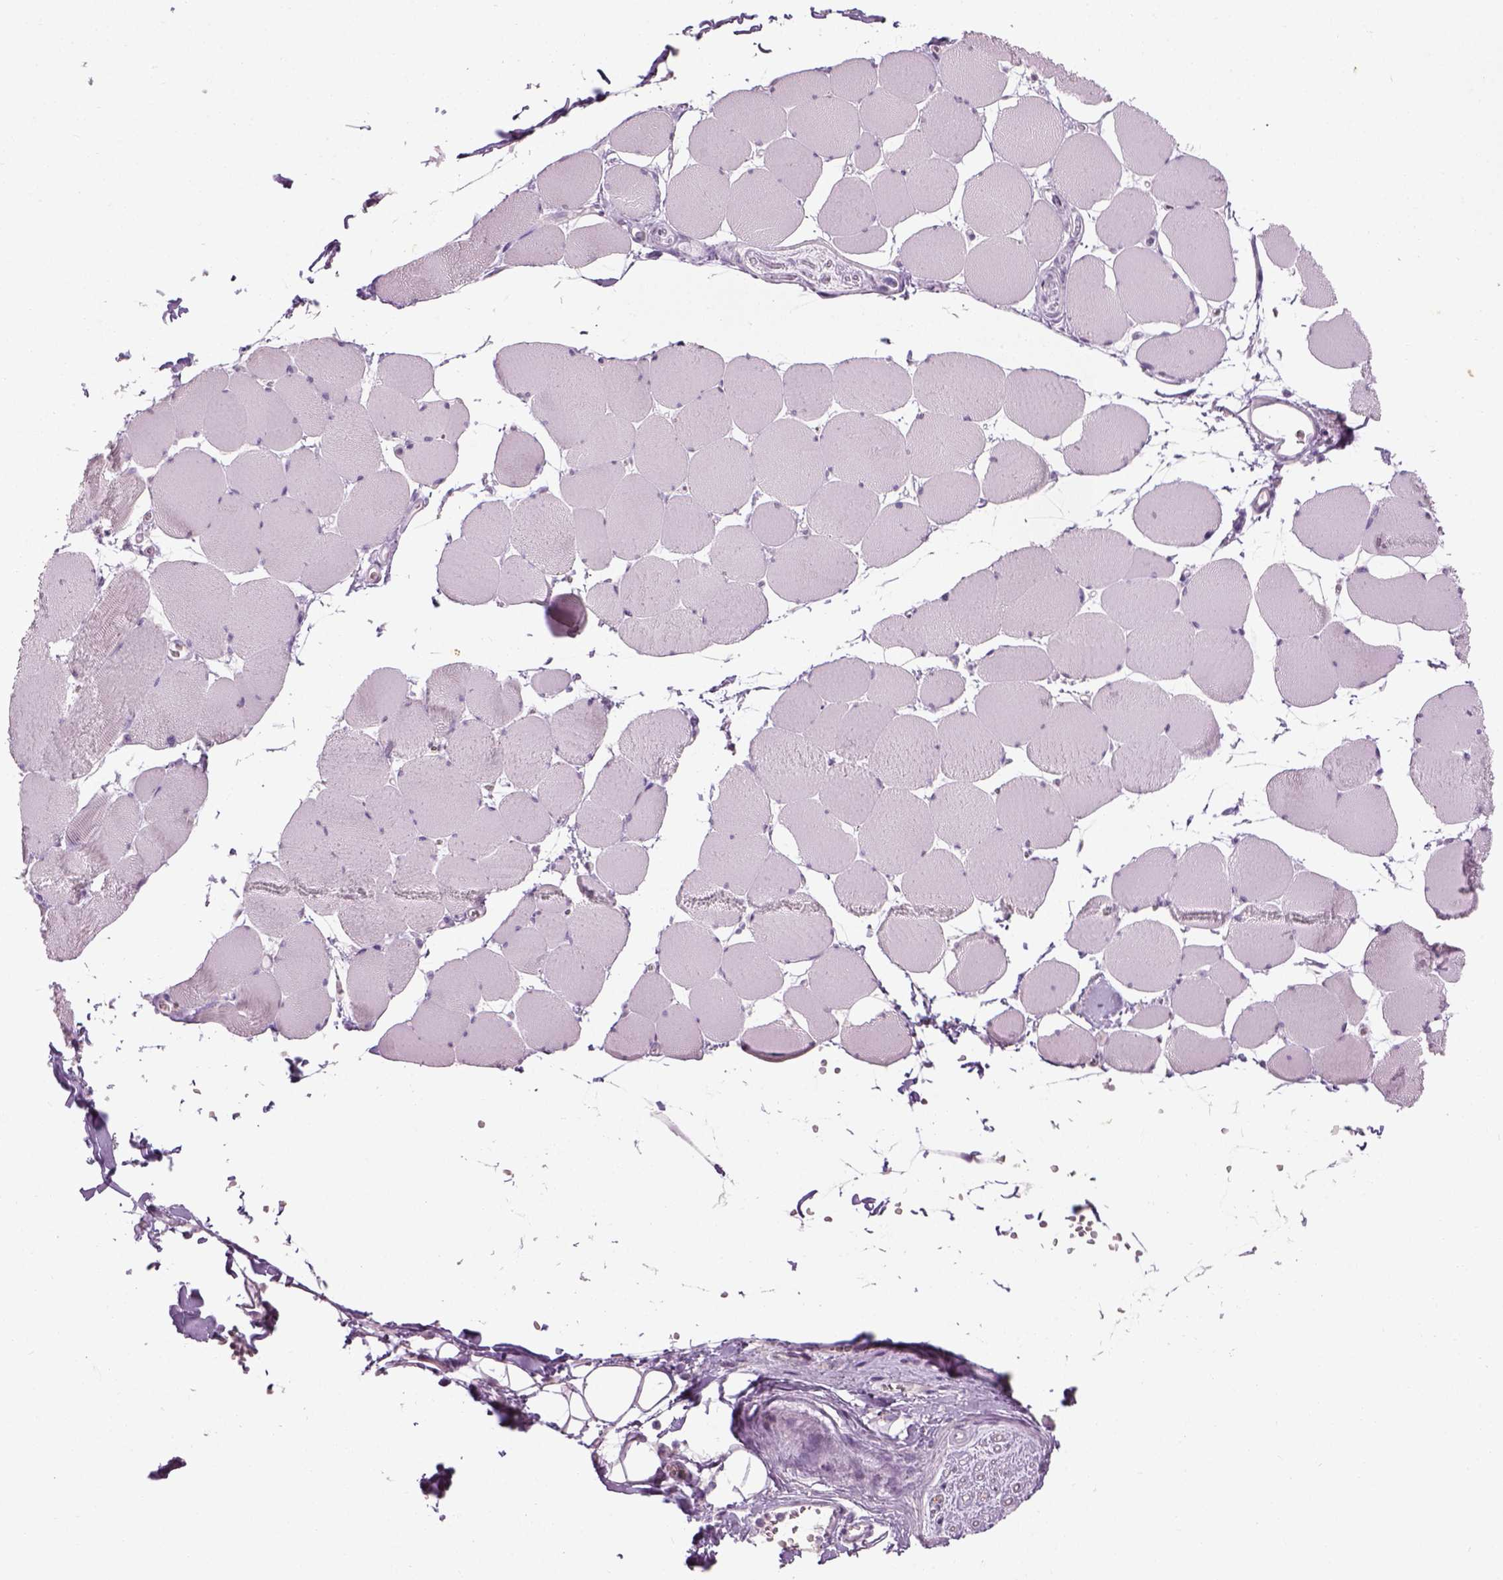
{"staining": {"intensity": "negative", "quantity": "none", "location": "none"}, "tissue": "skeletal muscle", "cell_type": "Myocytes", "image_type": "normal", "snomed": [{"axis": "morphology", "description": "Normal tissue, NOS"}, {"axis": "topography", "description": "Skeletal muscle"}], "caption": "This is a histopathology image of immunohistochemistry staining of benign skeletal muscle, which shows no positivity in myocytes.", "gene": "TH", "patient": {"sex": "female", "age": 75}}